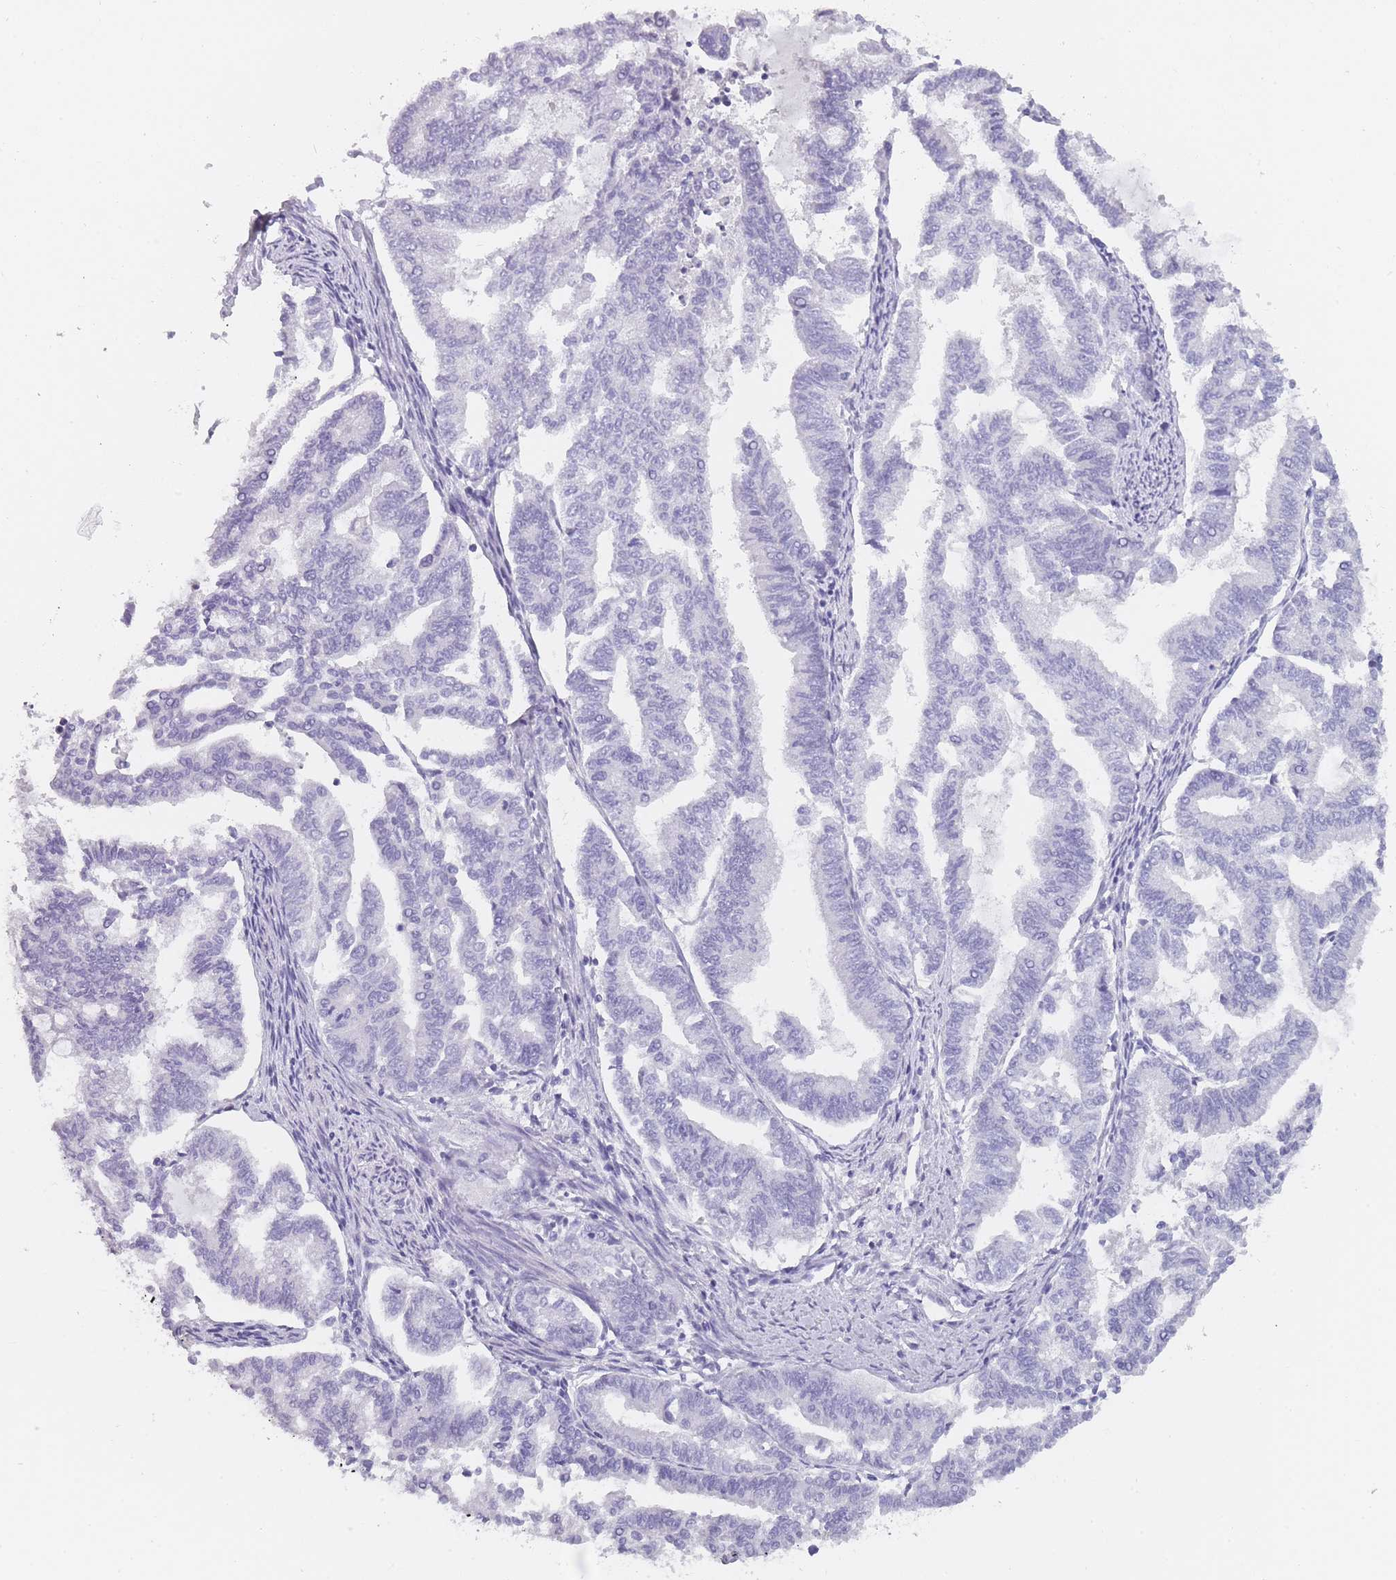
{"staining": {"intensity": "negative", "quantity": "none", "location": "none"}, "tissue": "endometrial cancer", "cell_type": "Tumor cells", "image_type": "cancer", "snomed": [{"axis": "morphology", "description": "Adenocarcinoma, NOS"}, {"axis": "topography", "description": "Endometrium"}], "caption": "High magnification brightfield microscopy of endometrial adenocarcinoma stained with DAB (brown) and counterstained with hematoxylin (blue): tumor cells show no significant staining.", "gene": "TCP11", "patient": {"sex": "female", "age": 79}}